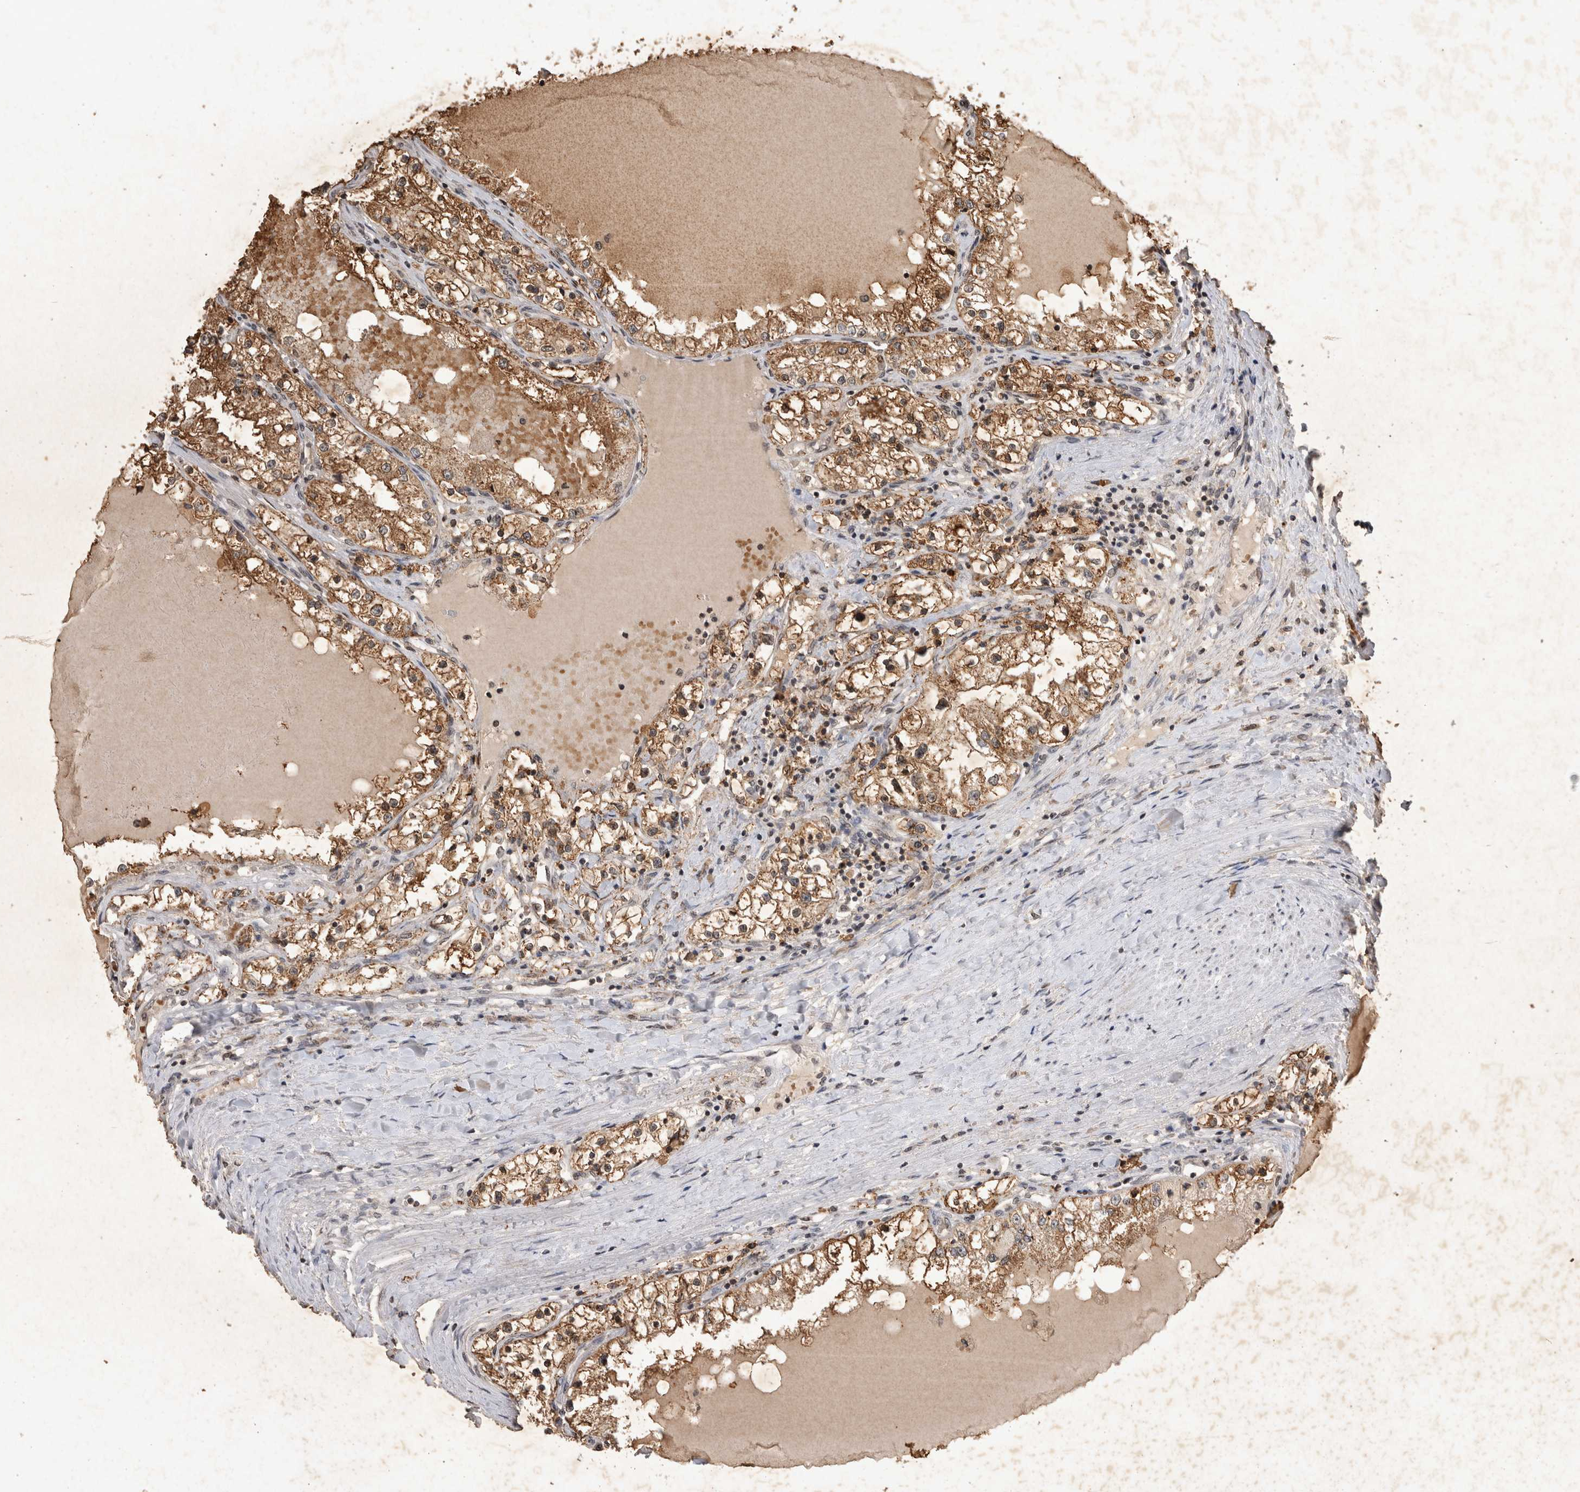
{"staining": {"intensity": "moderate", "quantity": ">75%", "location": "cytoplasmic/membranous"}, "tissue": "renal cancer", "cell_type": "Tumor cells", "image_type": "cancer", "snomed": [{"axis": "morphology", "description": "Adenocarcinoma, NOS"}, {"axis": "topography", "description": "Kidney"}], "caption": "Immunohistochemical staining of human renal adenocarcinoma exhibits medium levels of moderate cytoplasmic/membranous protein positivity in approximately >75% of tumor cells. (DAB (3,3'-diaminobenzidine) = brown stain, brightfield microscopy at high magnification).", "gene": "HRK", "patient": {"sex": "male", "age": 68}}